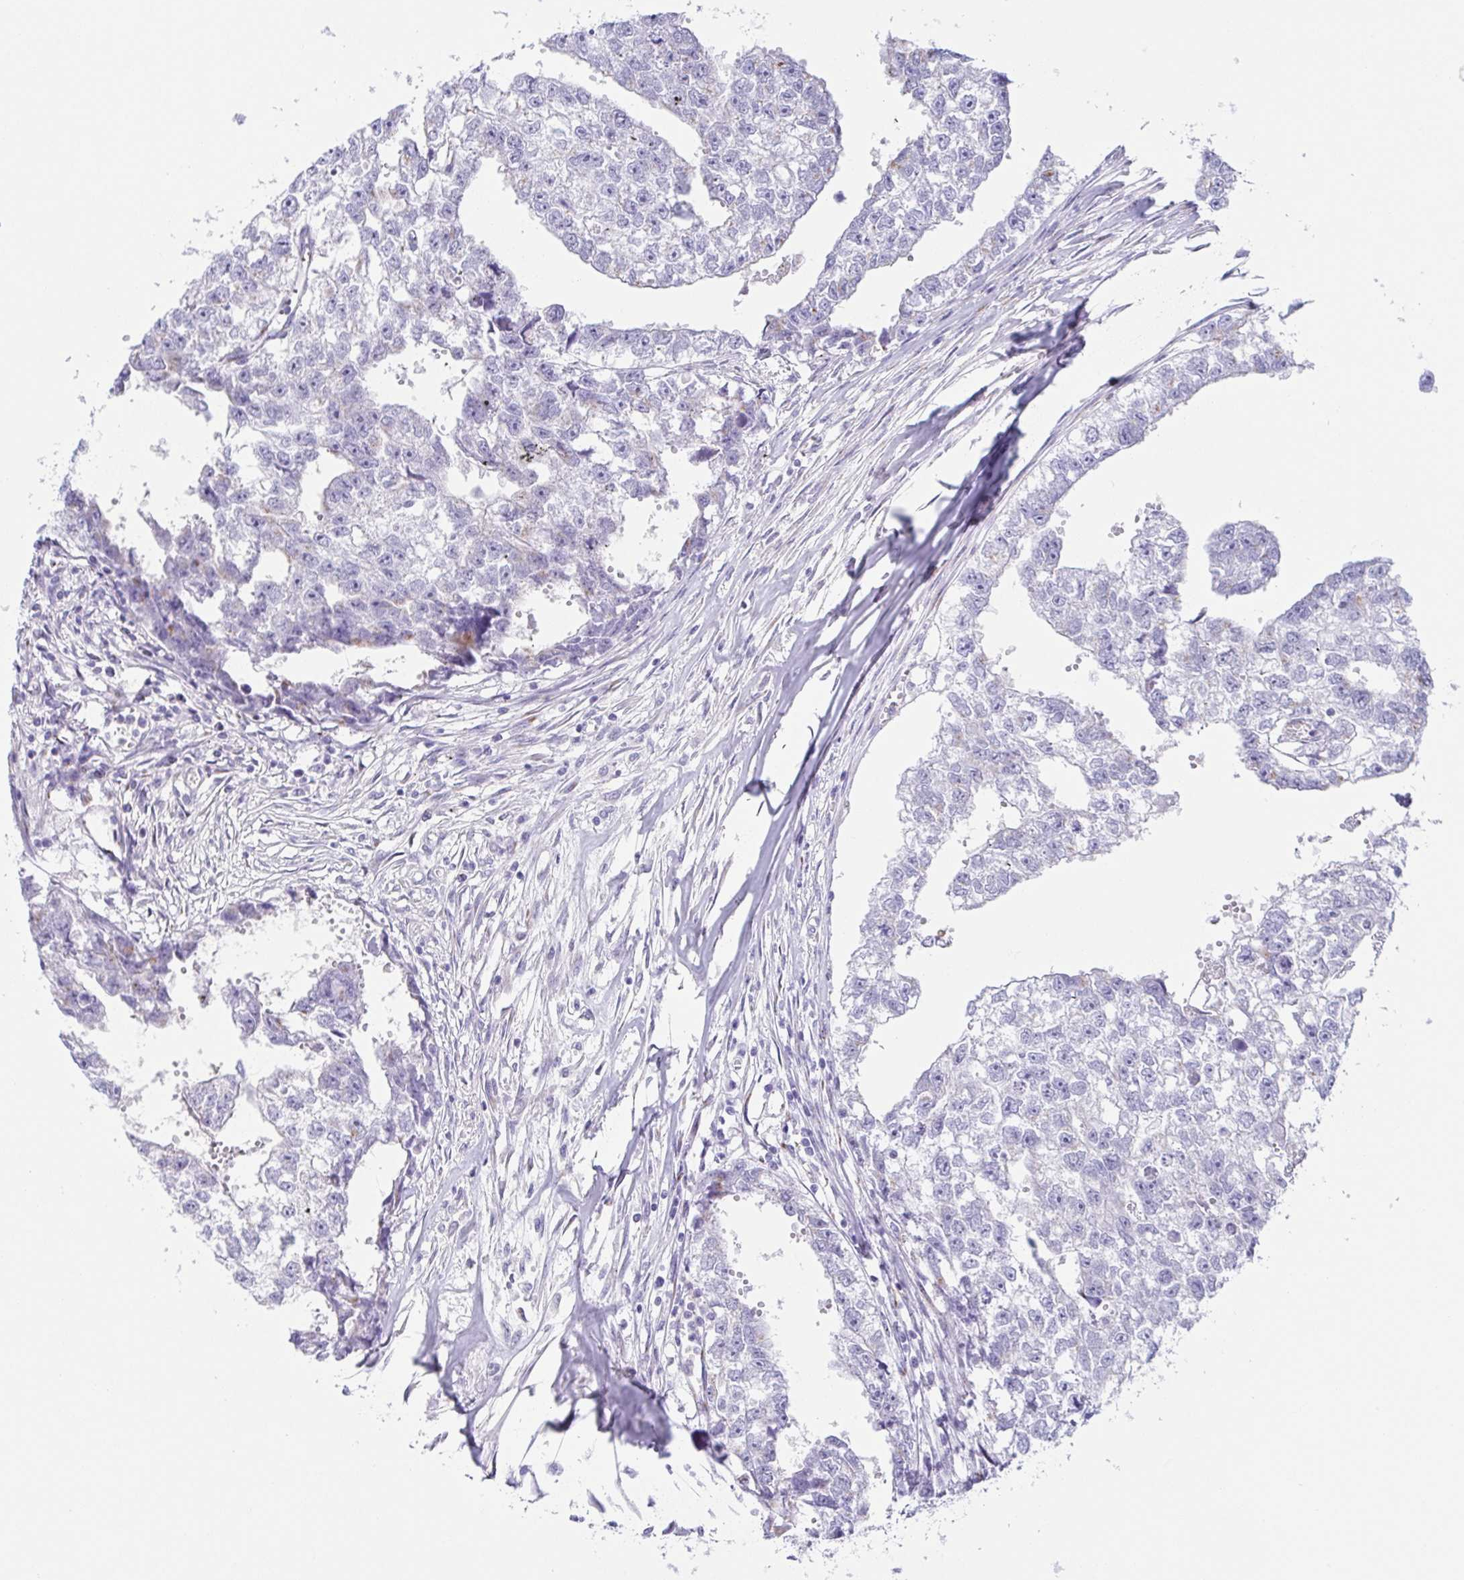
{"staining": {"intensity": "negative", "quantity": "none", "location": "none"}, "tissue": "testis cancer", "cell_type": "Tumor cells", "image_type": "cancer", "snomed": [{"axis": "morphology", "description": "Carcinoma, Embryonal, NOS"}, {"axis": "morphology", "description": "Teratoma, malignant, NOS"}, {"axis": "topography", "description": "Testis"}], "caption": "This is an immunohistochemistry (IHC) micrograph of human testis cancer (embryonal carcinoma). There is no staining in tumor cells.", "gene": "LDLRAD1", "patient": {"sex": "male", "age": 44}}